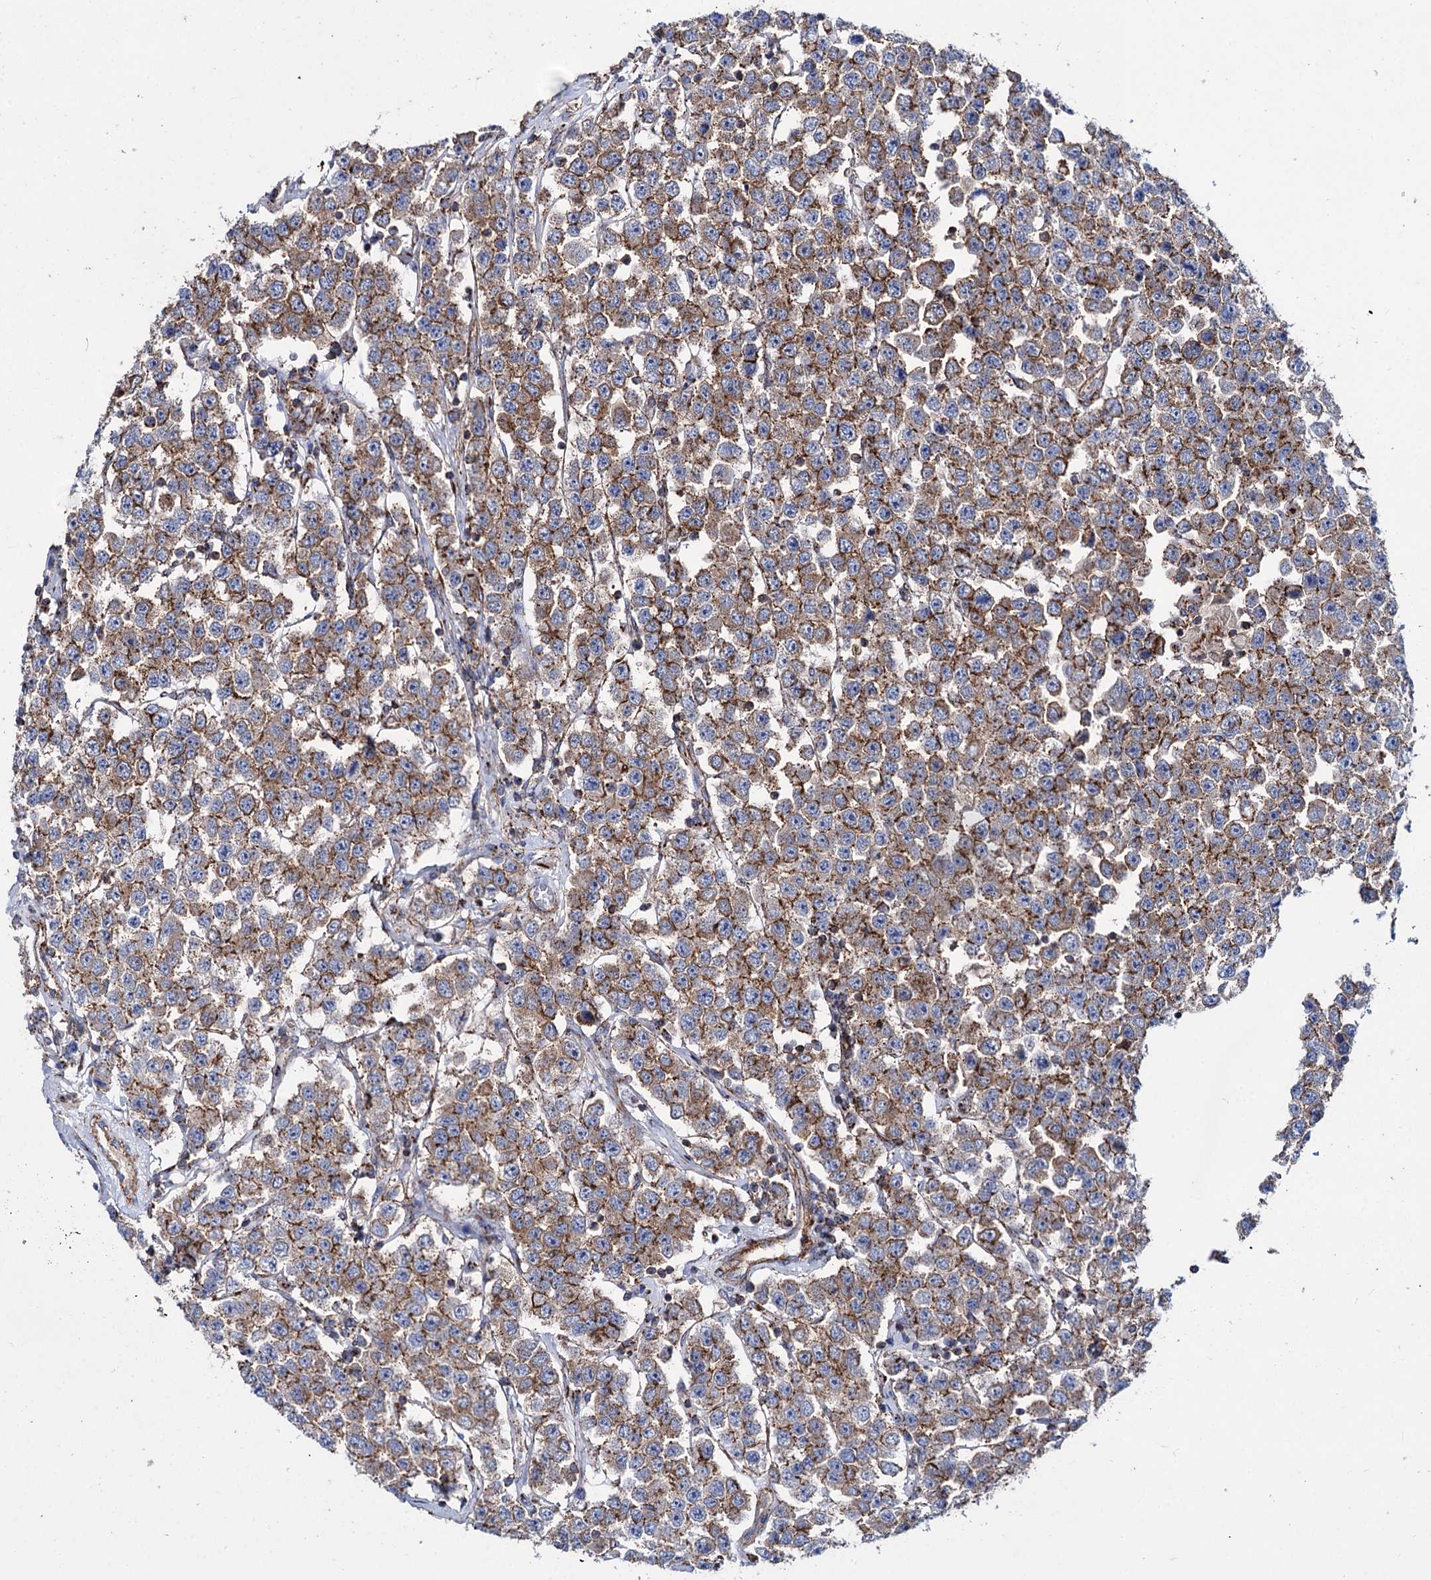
{"staining": {"intensity": "moderate", "quantity": ">75%", "location": "cytoplasmic/membranous"}, "tissue": "testis cancer", "cell_type": "Tumor cells", "image_type": "cancer", "snomed": [{"axis": "morphology", "description": "Seminoma, NOS"}, {"axis": "topography", "description": "Testis"}], "caption": "High-magnification brightfield microscopy of seminoma (testis) stained with DAB (3,3'-diaminobenzidine) (brown) and counterstained with hematoxylin (blue). tumor cells exhibit moderate cytoplasmic/membranous expression is present in about>75% of cells.", "gene": "DEF6", "patient": {"sex": "male", "age": 28}}